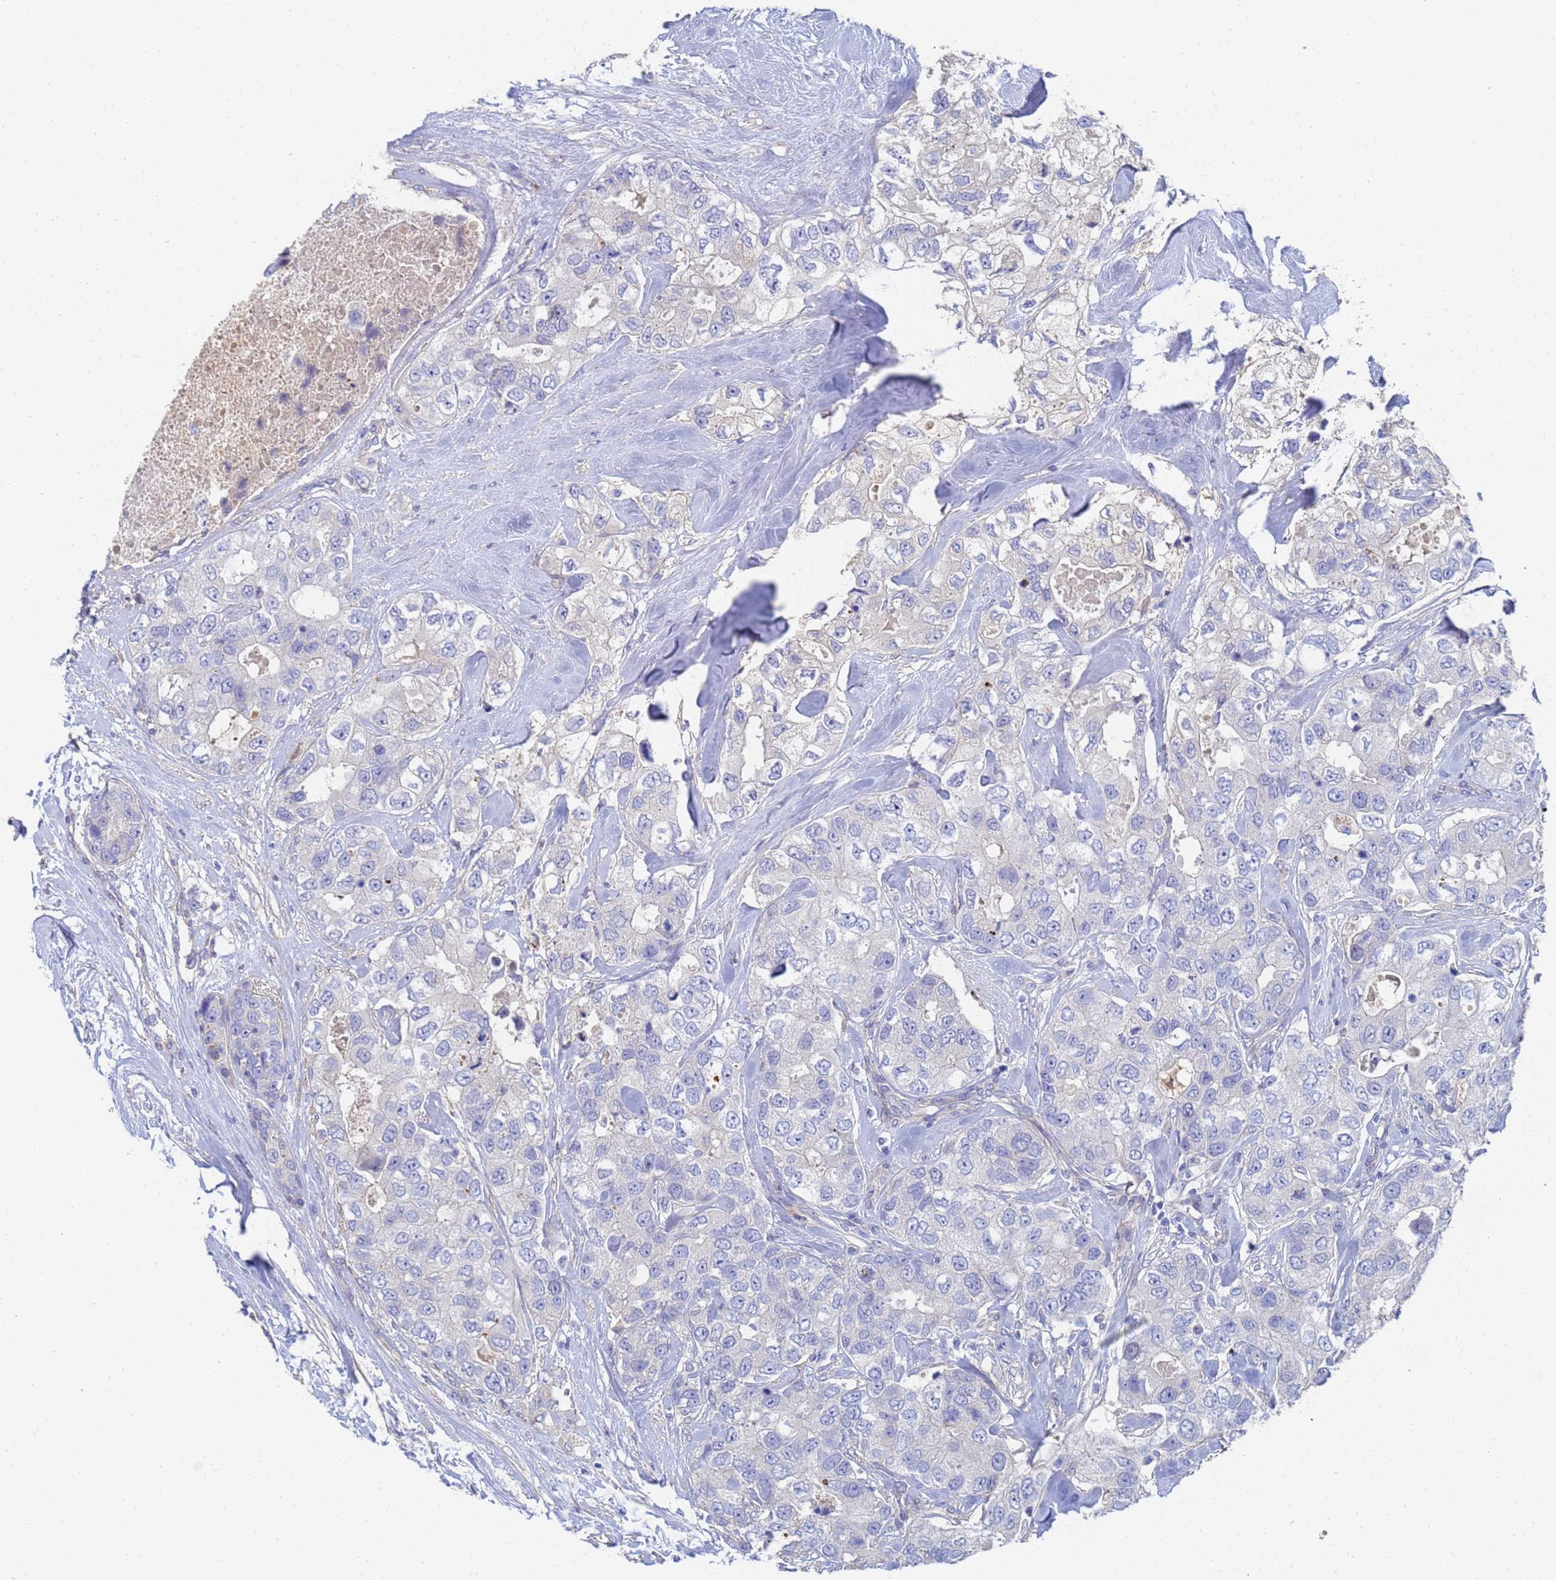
{"staining": {"intensity": "negative", "quantity": "none", "location": "none"}, "tissue": "breast cancer", "cell_type": "Tumor cells", "image_type": "cancer", "snomed": [{"axis": "morphology", "description": "Duct carcinoma"}, {"axis": "topography", "description": "Breast"}], "caption": "High magnification brightfield microscopy of invasive ductal carcinoma (breast) stained with DAB (3,3'-diaminobenzidine) (brown) and counterstained with hematoxylin (blue): tumor cells show no significant staining.", "gene": "LBX2", "patient": {"sex": "female", "age": 62}}